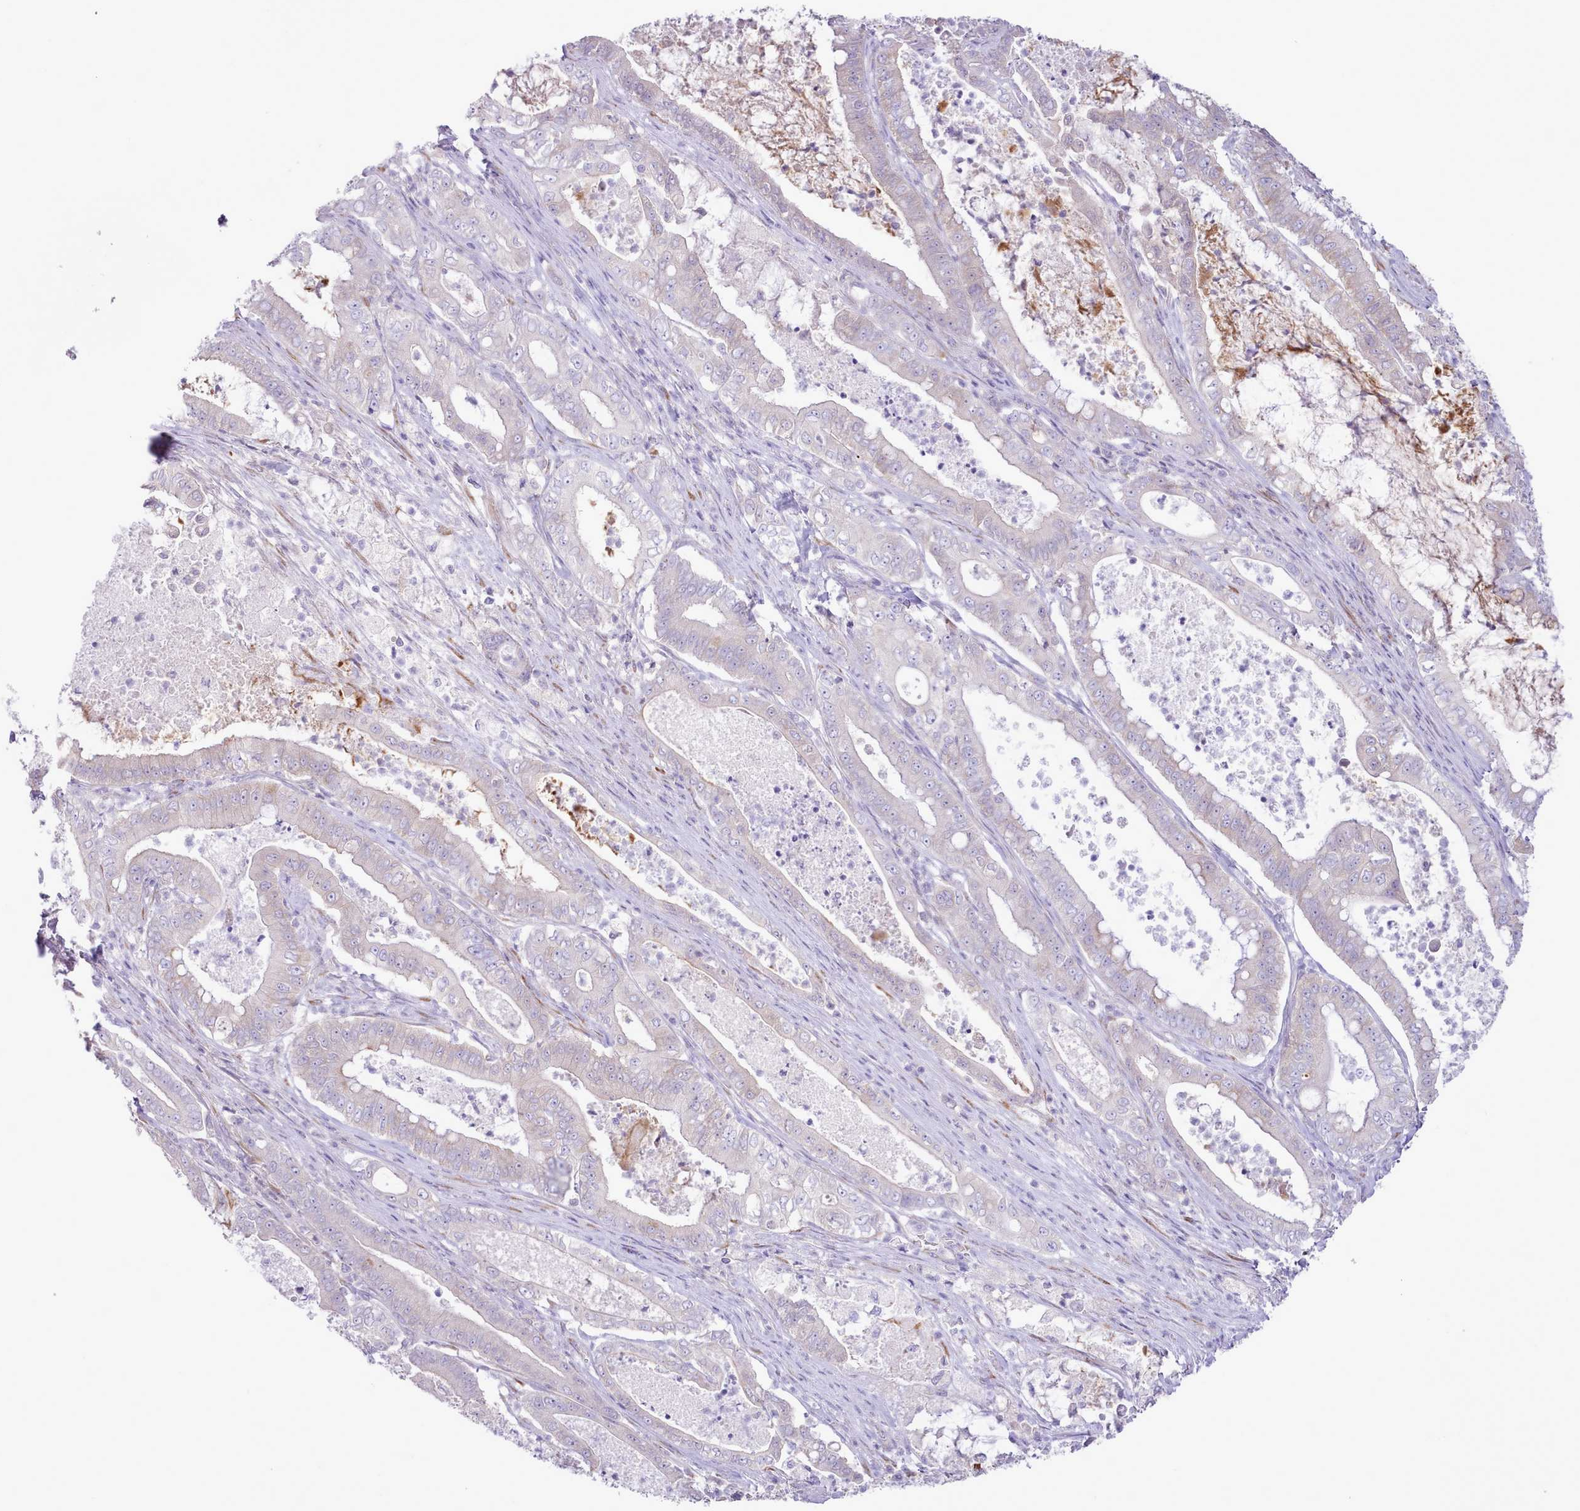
{"staining": {"intensity": "negative", "quantity": "none", "location": "none"}, "tissue": "pancreatic cancer", "cell_type": "Tumor cells", "image_type": "cancer", "snomed": [{"axis": "morphology", "description": "Adenocarcinoma, NOS"}, {"axis": "topography", "description": "Pancreas"}], "caption": "IHC of human pancreatic cancer (adenocarcinoma) displays no expression in tumor cells.", "gene": "CCL1", "patient": {"sex": "male", "age": 71}}